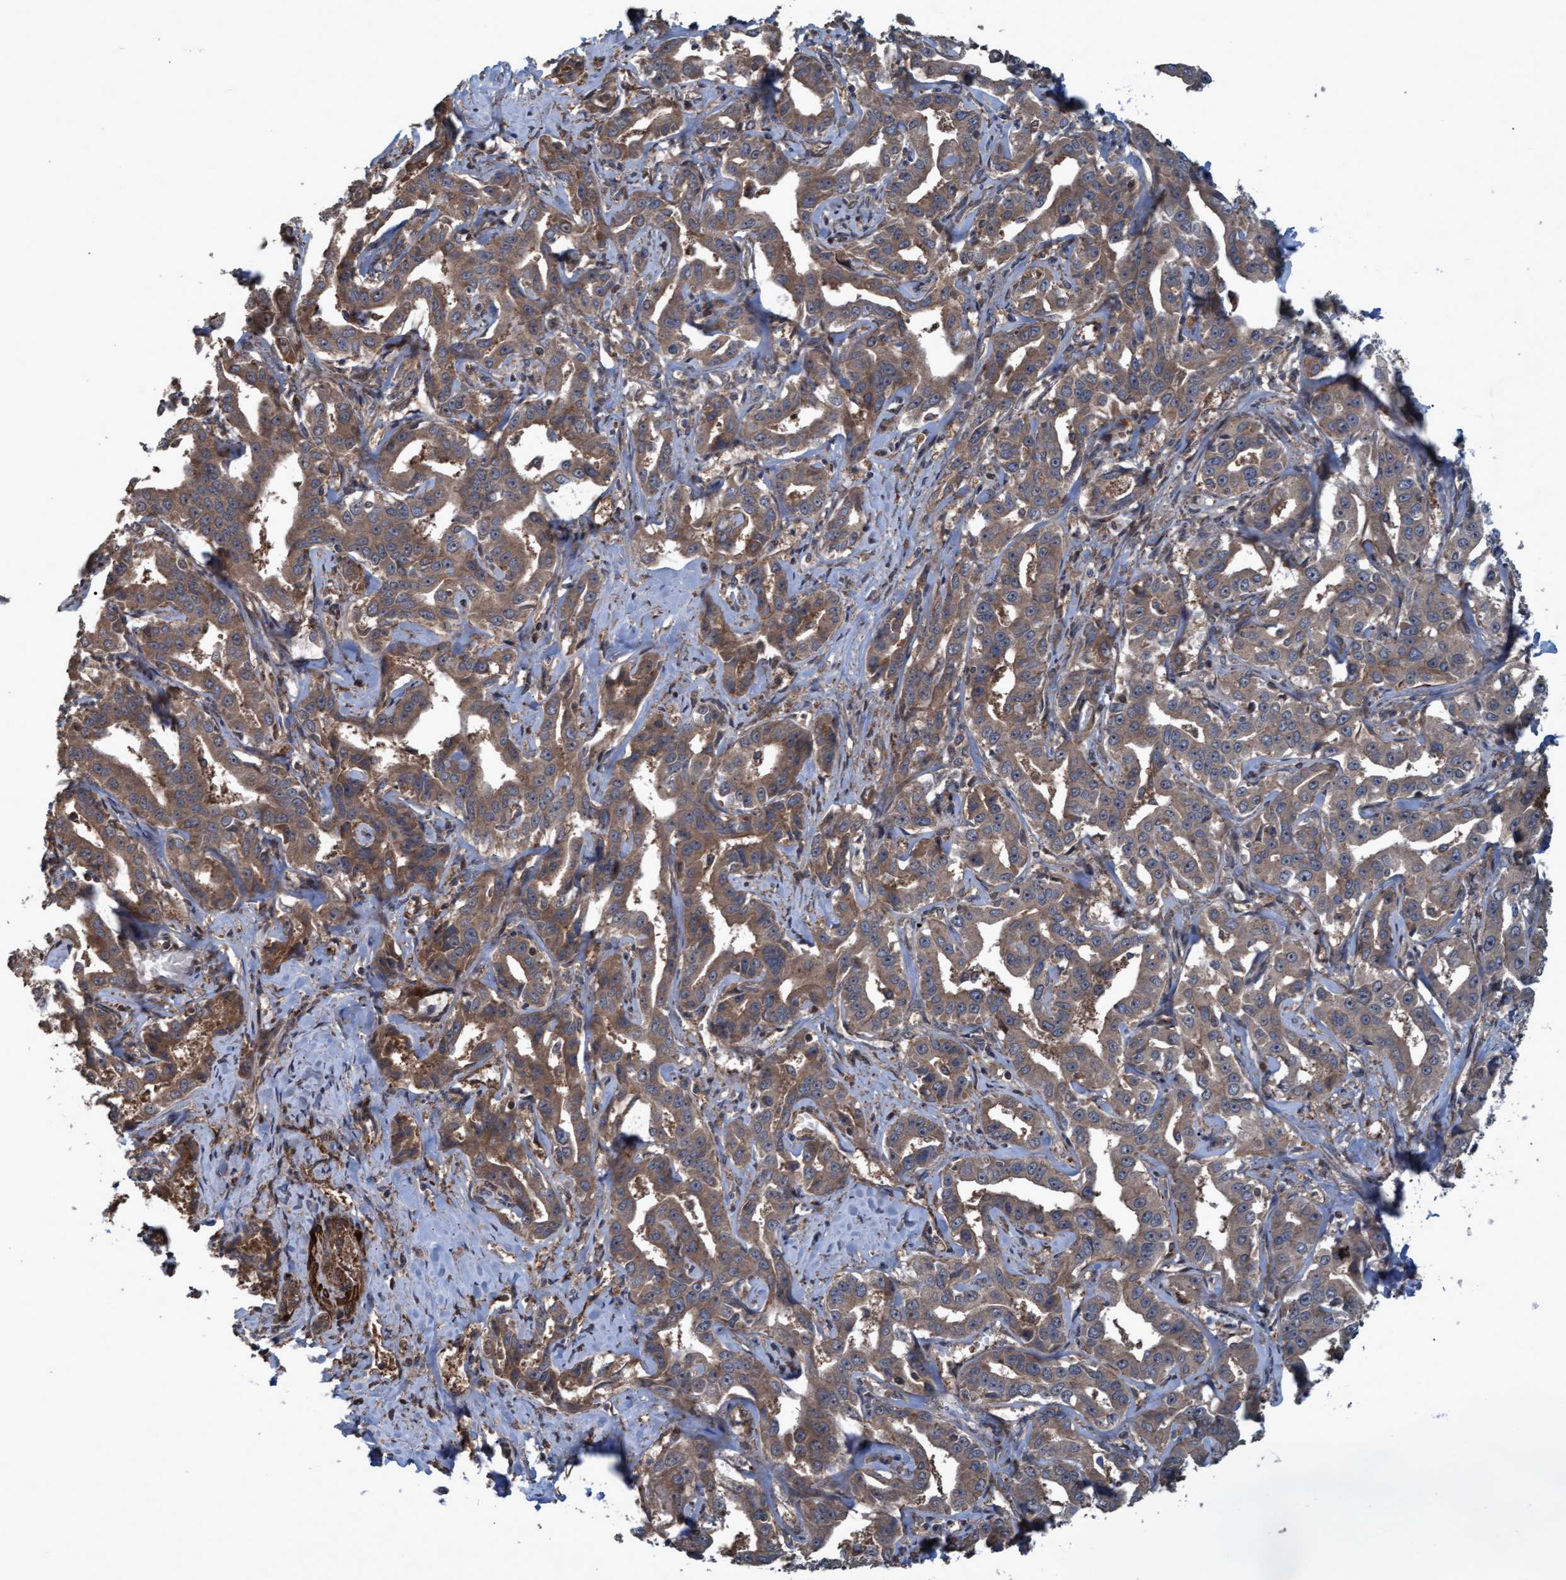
{"staining": {"intensity": "moderate", "quantity": ">75%", "location": "cytoplasmic/membranous"}, "tissue": "liver cancer", "cell_type": "Tumor cells", "image_type": "cancer", "snomed": [{"axis": "morphology", "description": "Cholangiocarcinoma"}, {"axis": "topography", "description": "Liver"}], "caption": "IHC histopathology image of neoplastic tissue: liver cancer stained using immunohistochemistry shows medium levels of moderate protein expression localized specifically in the cytoplasmic/membranous of tumor cells, appearing as a cytoplasmic/membranous brown color.", "gene": "GGT6", "patient": {"sex": "male", "age": 59}}